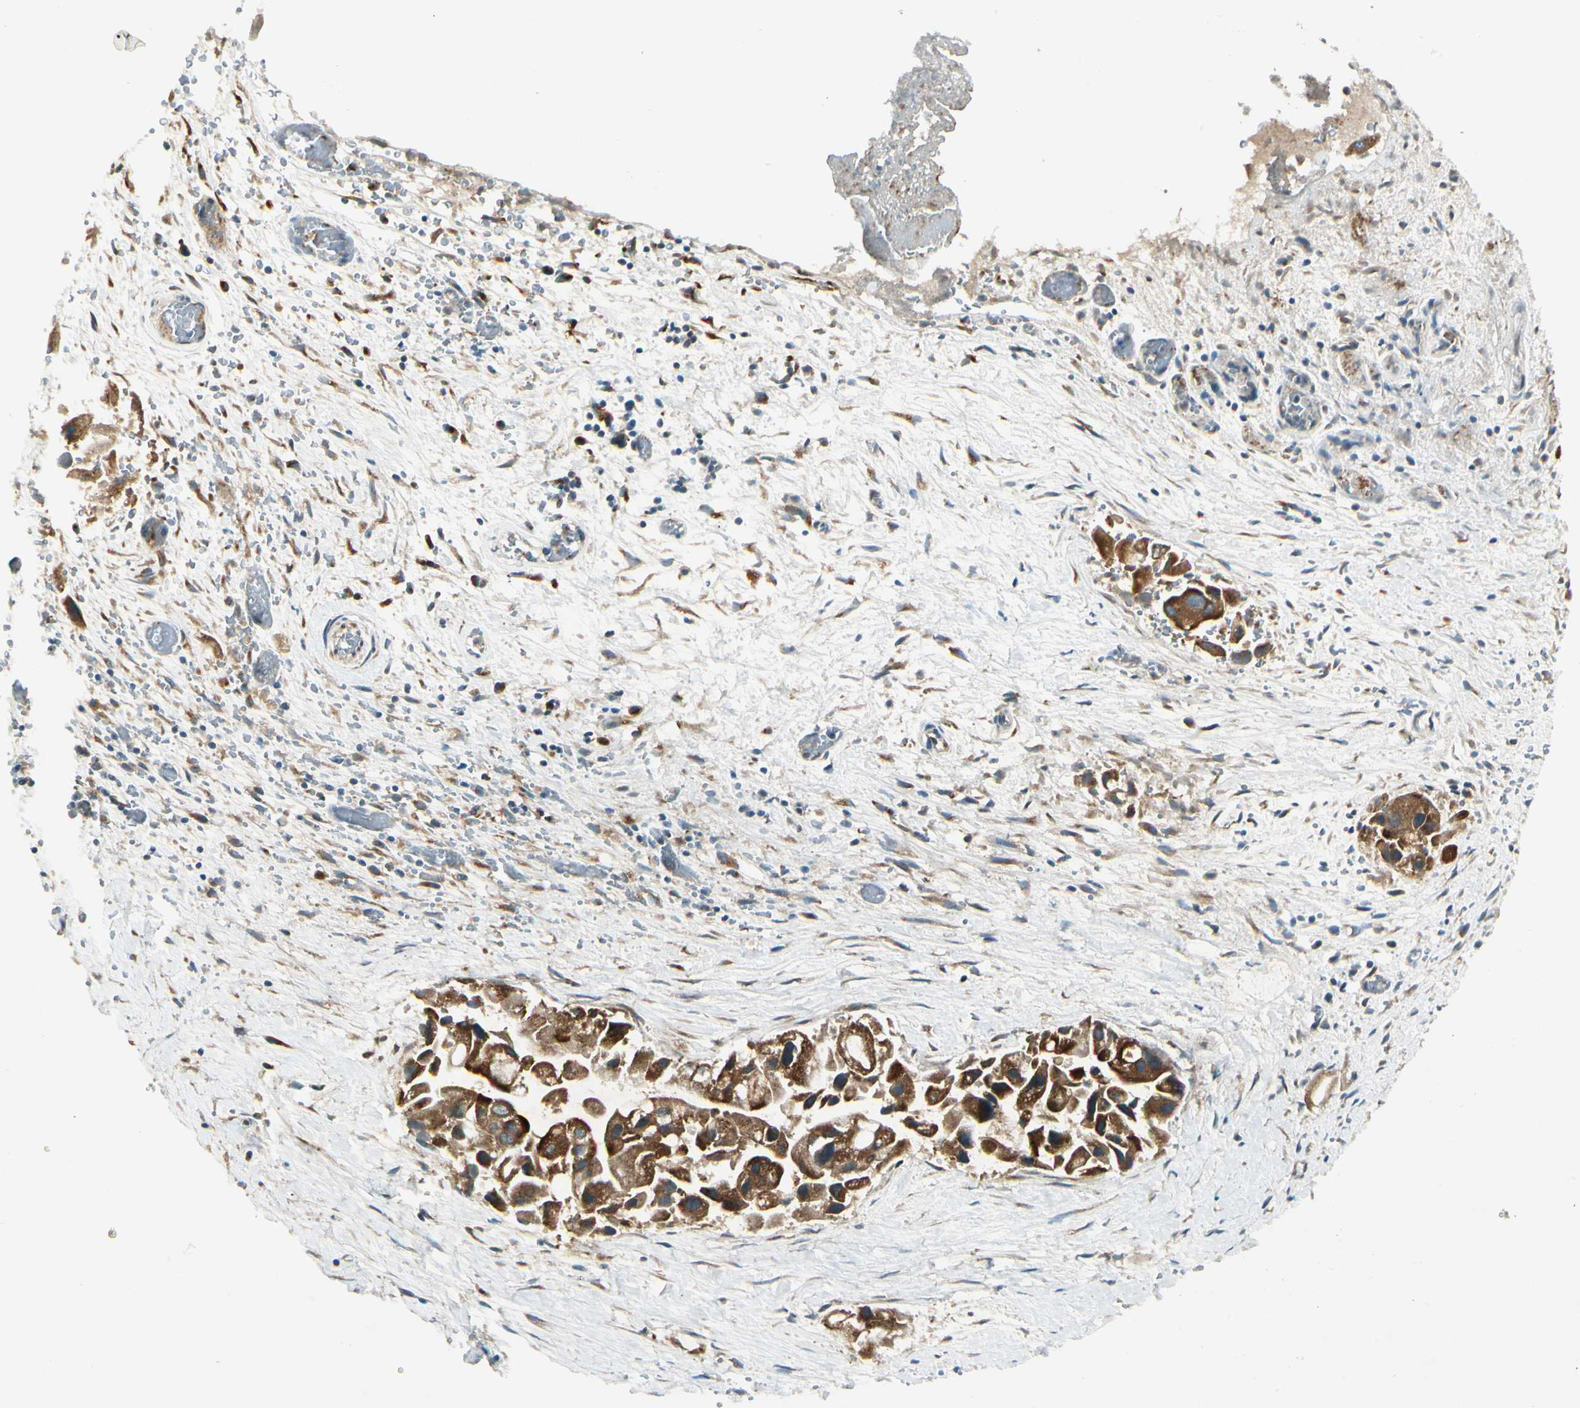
{"staining": {"intensity": "strong", "quantity": ">75%", "location": "cytoplasmic/membranous"}, "tissue": "liver cancer", "cell_type": "Tumor cells", "image_type": "cancer", "snomed": [{"axis": "morphology", "description": "Normal tissue, NOS"}, {"axis": "morphology", "description": "Cholangiocarcinoma"}, {"axis": "topography", "description": "Liver"}, {"axis": "topography", "description": "Peripheral nerve tissue"}], "caption": "Liver cancer stained for a protein (brown) displays strong cytoplasmic/membranous positive positivity in approximately >75% of tumor cells.", "gene": "BNIP1", "patient": {"sex": "male", "age": 50}}